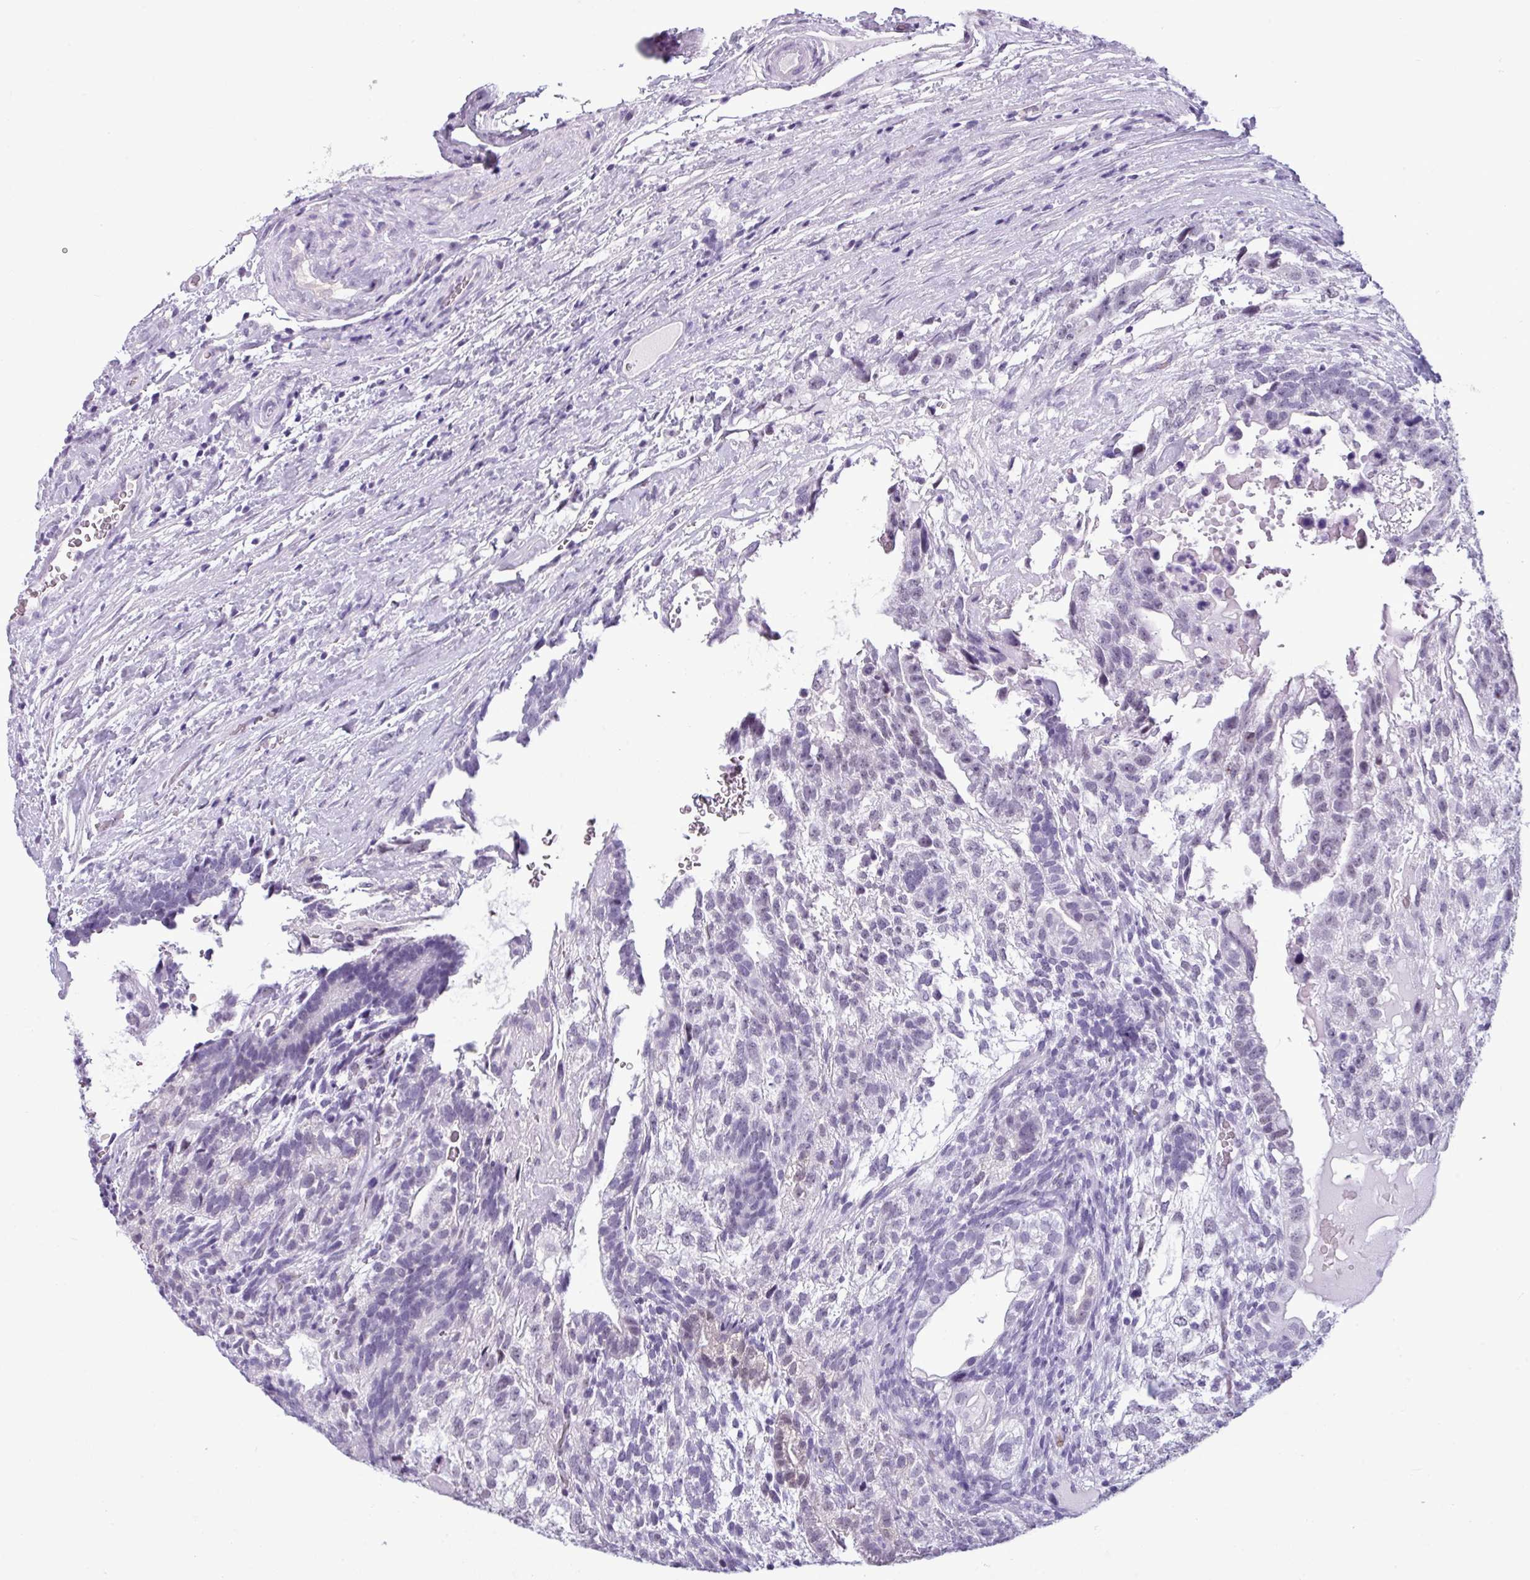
{"staining": {"intensity": "negative", "quantity": "none", "location": "none"}, "tissue": "testis cancer", "cell_type": "Tumor cells", "image_type": "cancer", "snomed": [{"axis": "morphology", "description": "Seminoma, NOS"}, {"axis": "morphology", "description": "Carcinoma, Embryonal, NOS"}, {"axis": "topography", "description": "Testis"}], "caption": "Tumor cells are negative for brown protein staining in testis seminoma.", "gene": "SRGAP1", "patient": {"sex": "male", "age": 41}}